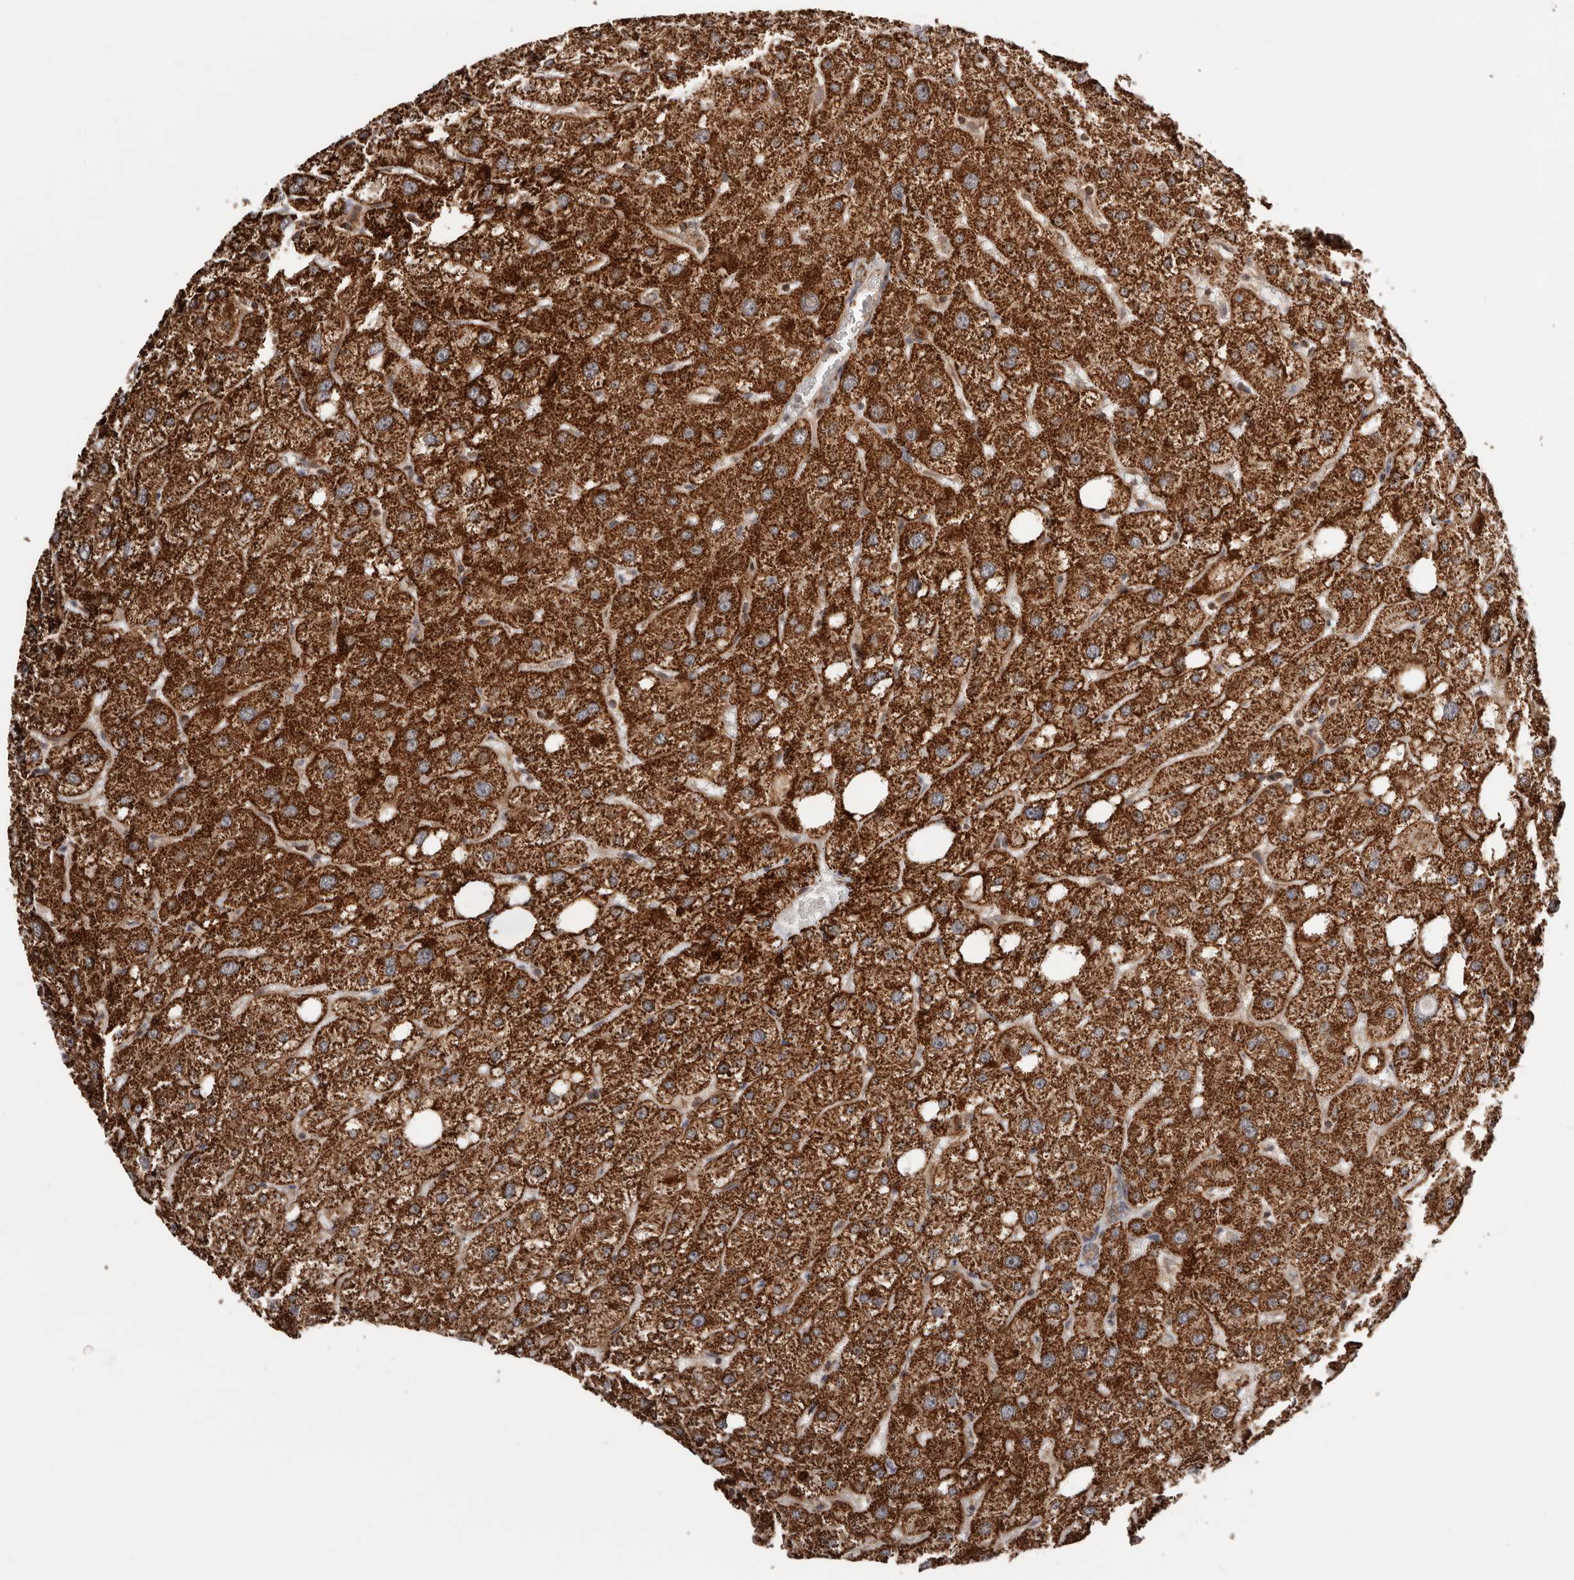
{"staining": {"intensity": "moderate", "quantity": ">75%", "location": "cytoplasmic/membranous"}, "tissue": "liver", "cell_type": "Cholangiocytes", "image_type": "normal", "snomed": [{"axis": "morphology", "description": "Normal tissue, NOS"}, {"axis": "topography", "description": "Liver"}], "caption": "Protein staining by immunohistochemistry exhibits moderate cytoplasmic/membranous positivity in about >75% of cholangiocytes in benign liver. The staining is performed using DAB brown chromogen to label protein expression. The nuclei are counter-stained blue using hematoxylin.", "gene": "PRKACB", "patient": {"sex": "male", "age": 73}}